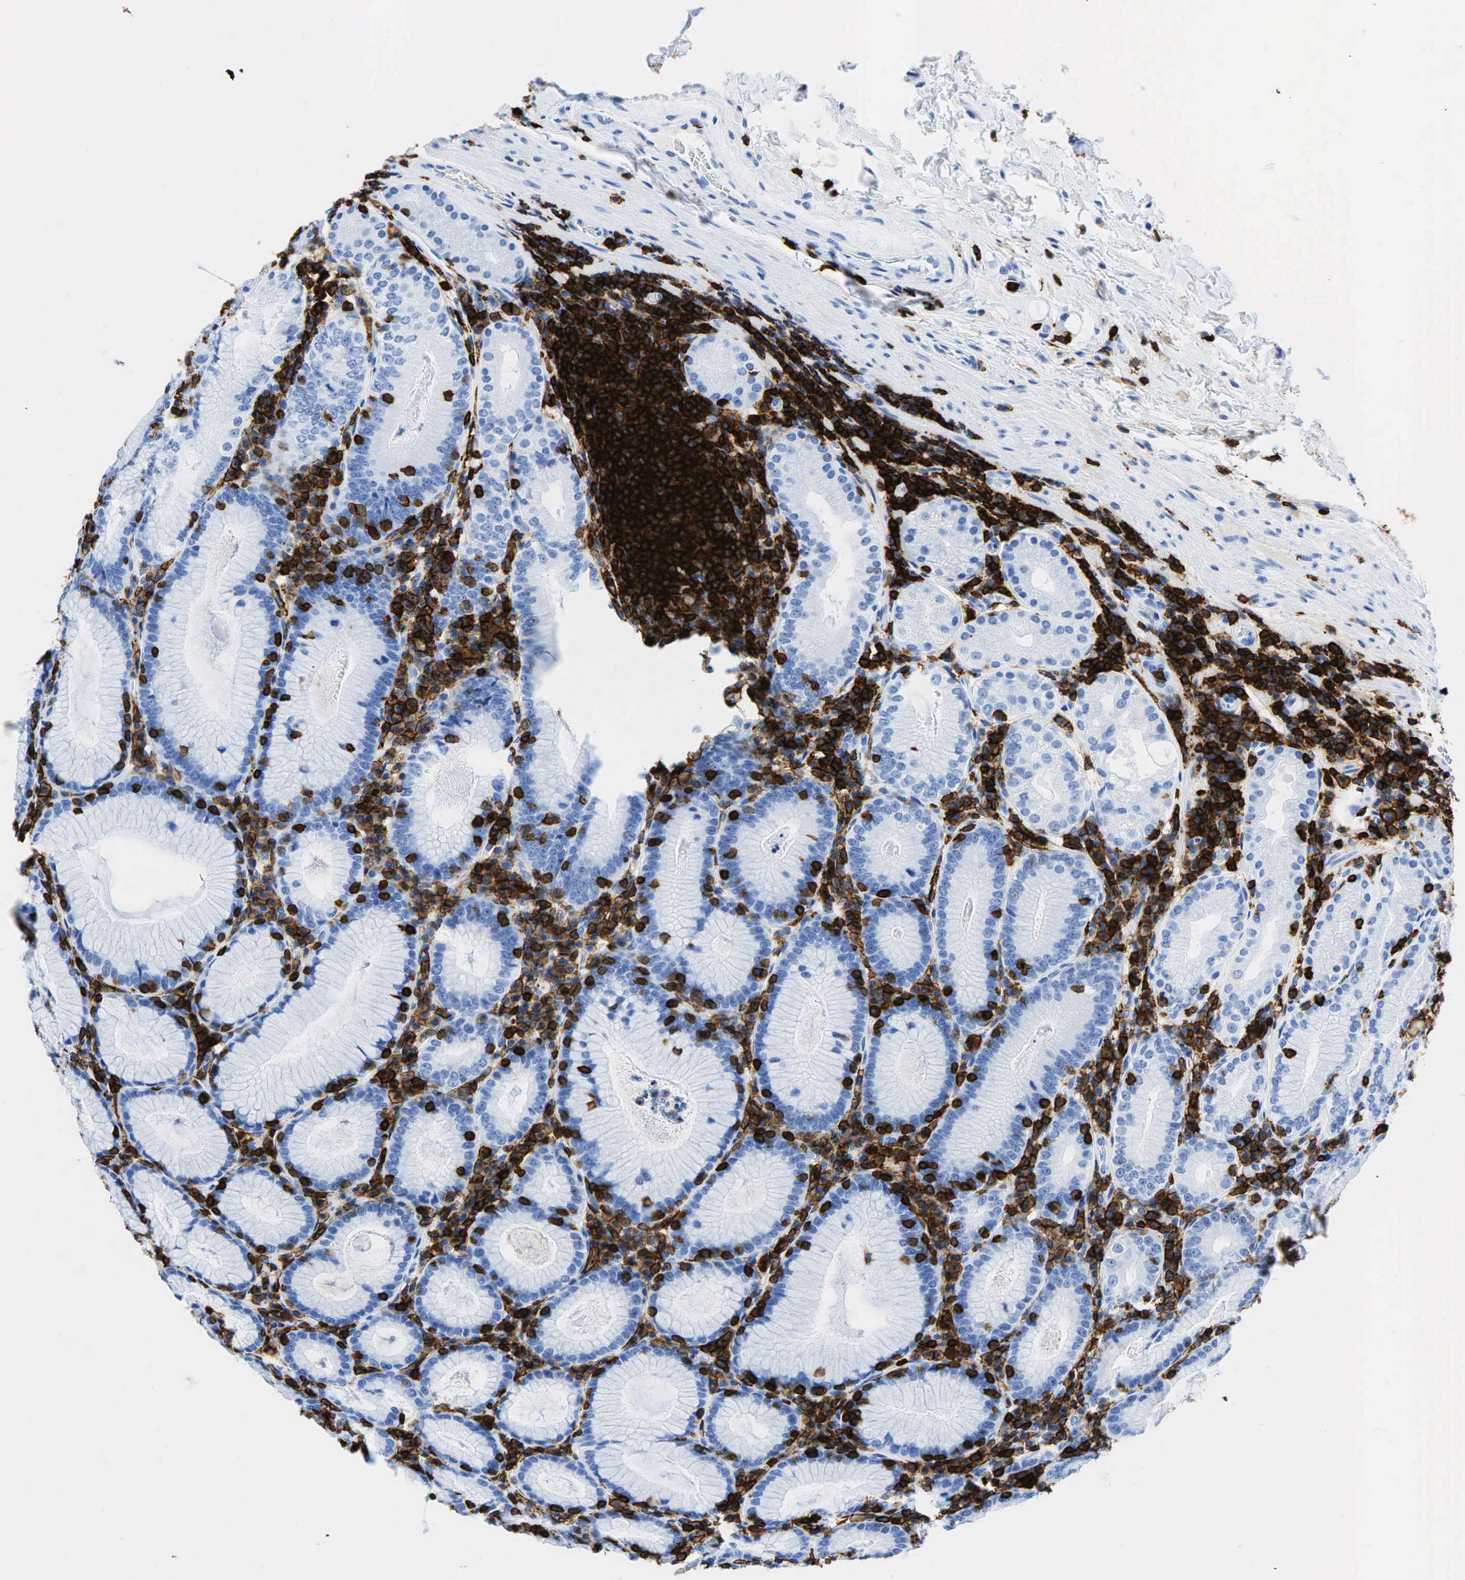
{"staining": {"intensity": "negative", "quantity": "none", "location": "none"}, "tissue": "stomach", "cell_type": "Glandular cells", "image_type": "normal", "snomed": [{"axis": "morphology", "description": "Normal tissue, NOS"}, {"axis": "topography", "description": "Stomach, lower"}], "caption": "Glandular cells are negative for brown protein staining in benign stomach. Nuclei are stained in blue.", "gene": "PTPRC", "patient": {"sex": "female", "age": 43}}